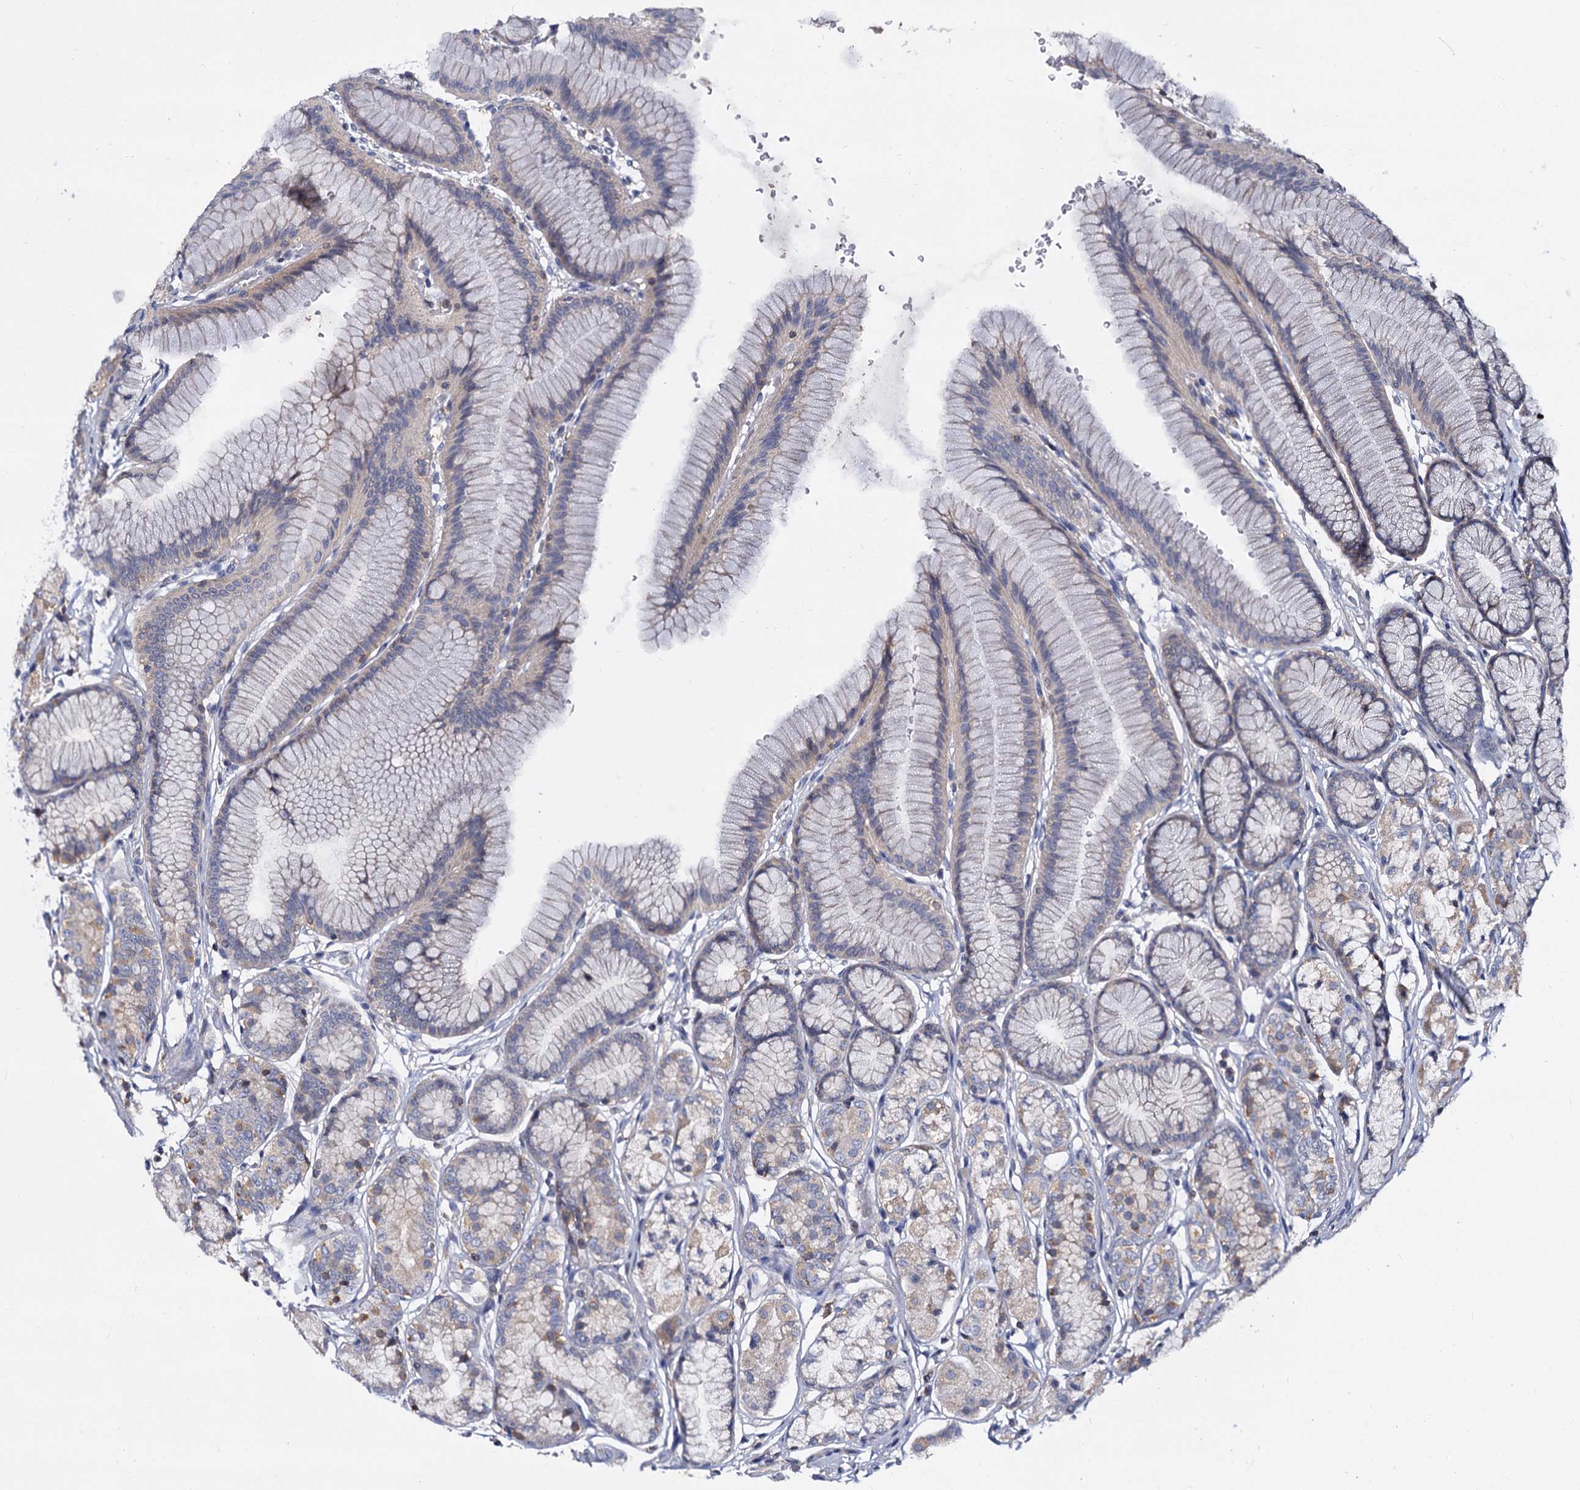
{"staining": {"intensity": "weak", "quantity": "25%-75%", "location": "cytoplasmic/membranous"}, "tissue": "stomach", "cell_type": "Glandular cells", "image_type": "normal", "snomed": [{"axis": "morphology", "description": "Normal tissue, NOS"}, {"axis": "morphology", "description": "Adenocarcinoma, NOS"}, {"axis": "morphology", "description": "Adenocarcinoma, High grade"}, {"axis": "topography", "description": "Stomach, upper"}, {"axis": "topography", "description": "Stomach"}], "caption": "Immunohistochemical staining of benign human stomach displays weak cytoplasmic/membranous protein expression in approximately 25%-75% of glandular cells.", "gene": "ANKRD13A", "patient": {"sex": "female", "age": 65}}